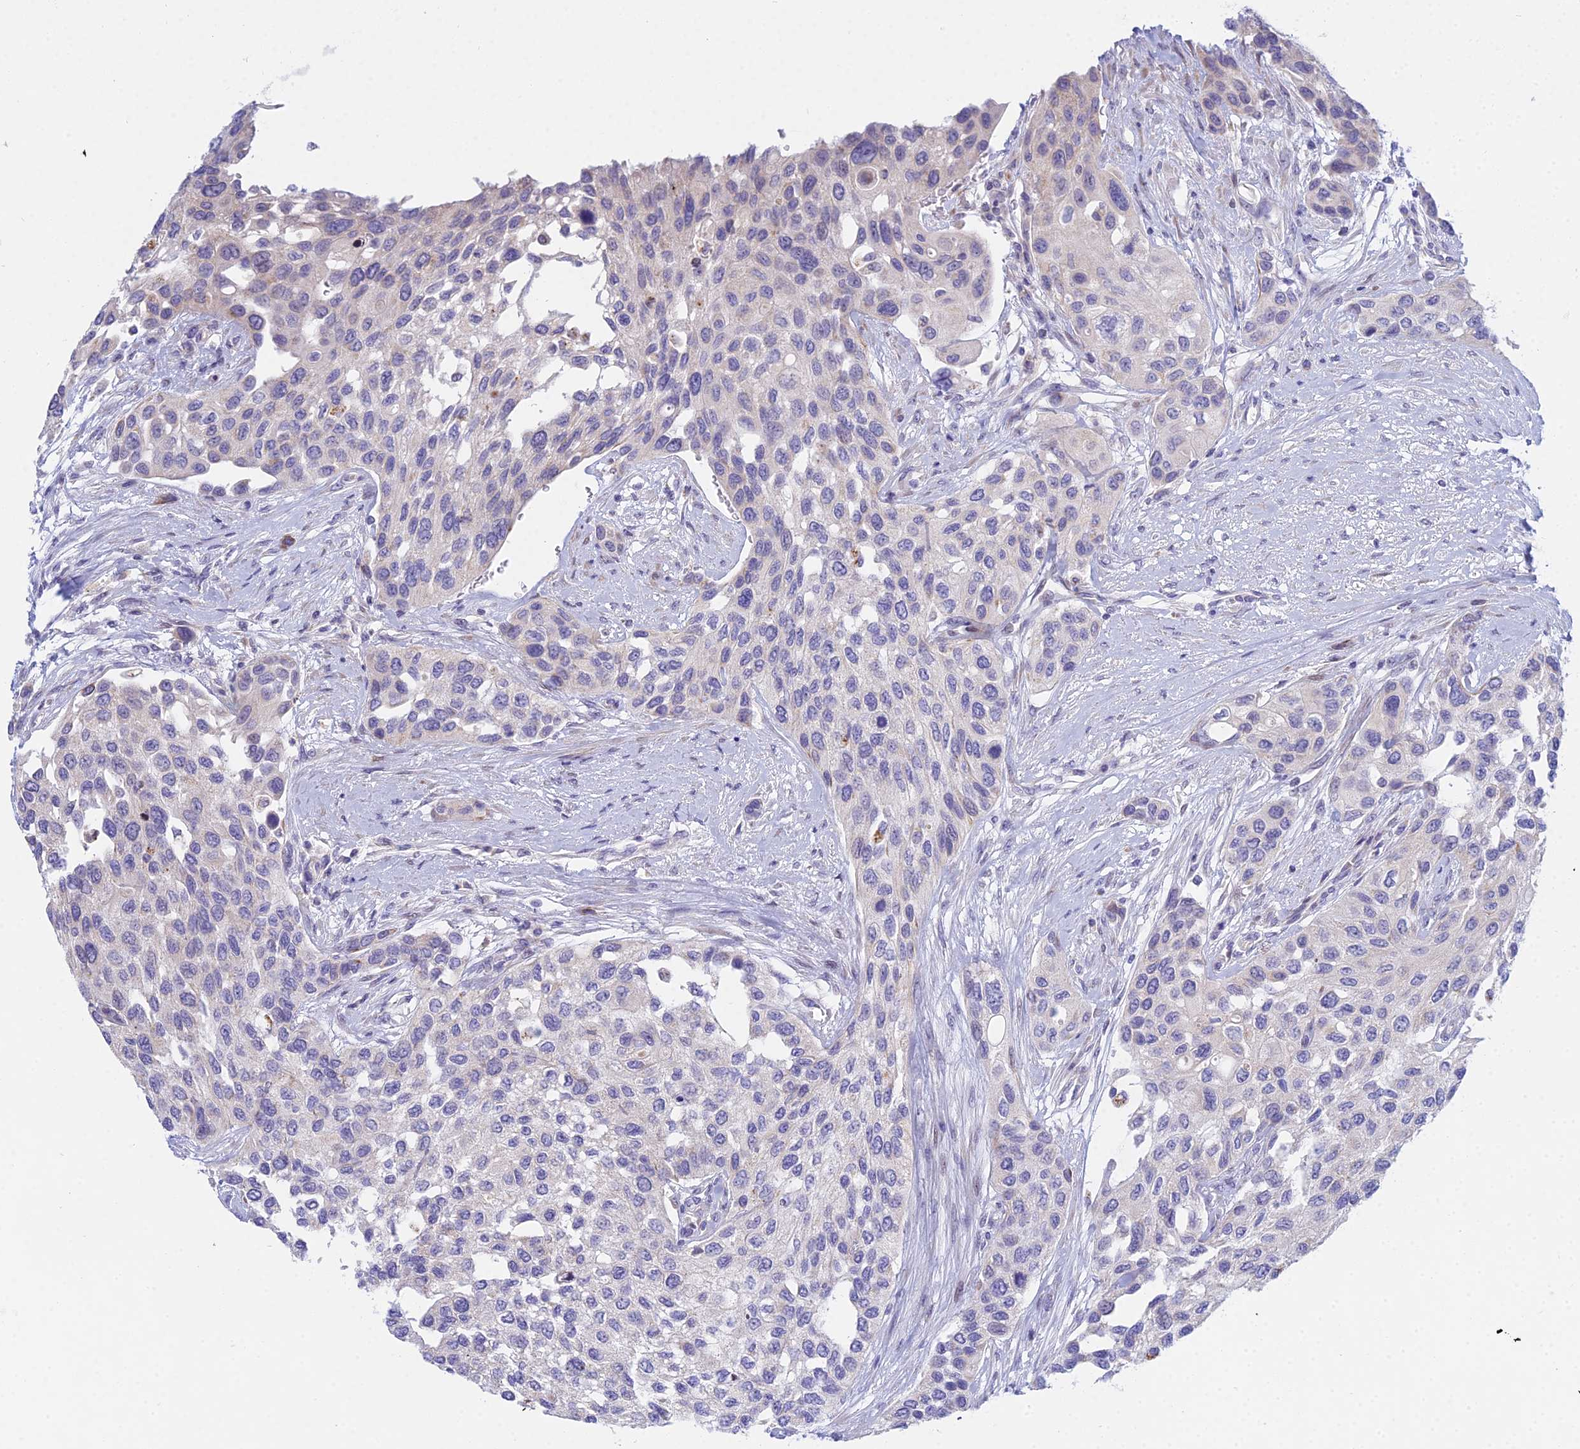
{"staining": {"intensity": "negative", "quantity": "none", "location": "none"}, "tissue": "urothelial cancer", "cell_type": "Tumor cells", "image_type": "cancer", "snomed": [{"axis": "morphology", "description": "Normal tissue, NOS"}, {"axis": "morphology", "description": "Urothelial carcinoma, High grade"}, {"axis": "topography", "description": "Vascular tissue"}, {"axis": "topography", "description": "Urinary bladder"}], "caption": "This histopathology image is of urothelial cancer stained with immunohistochemistry to label a protein in brown with the nuclei are counter-stained blue. There is no expression in tumor cells.", "gene": "PRR13", "patient": {"sex": "female", "age": 56}}